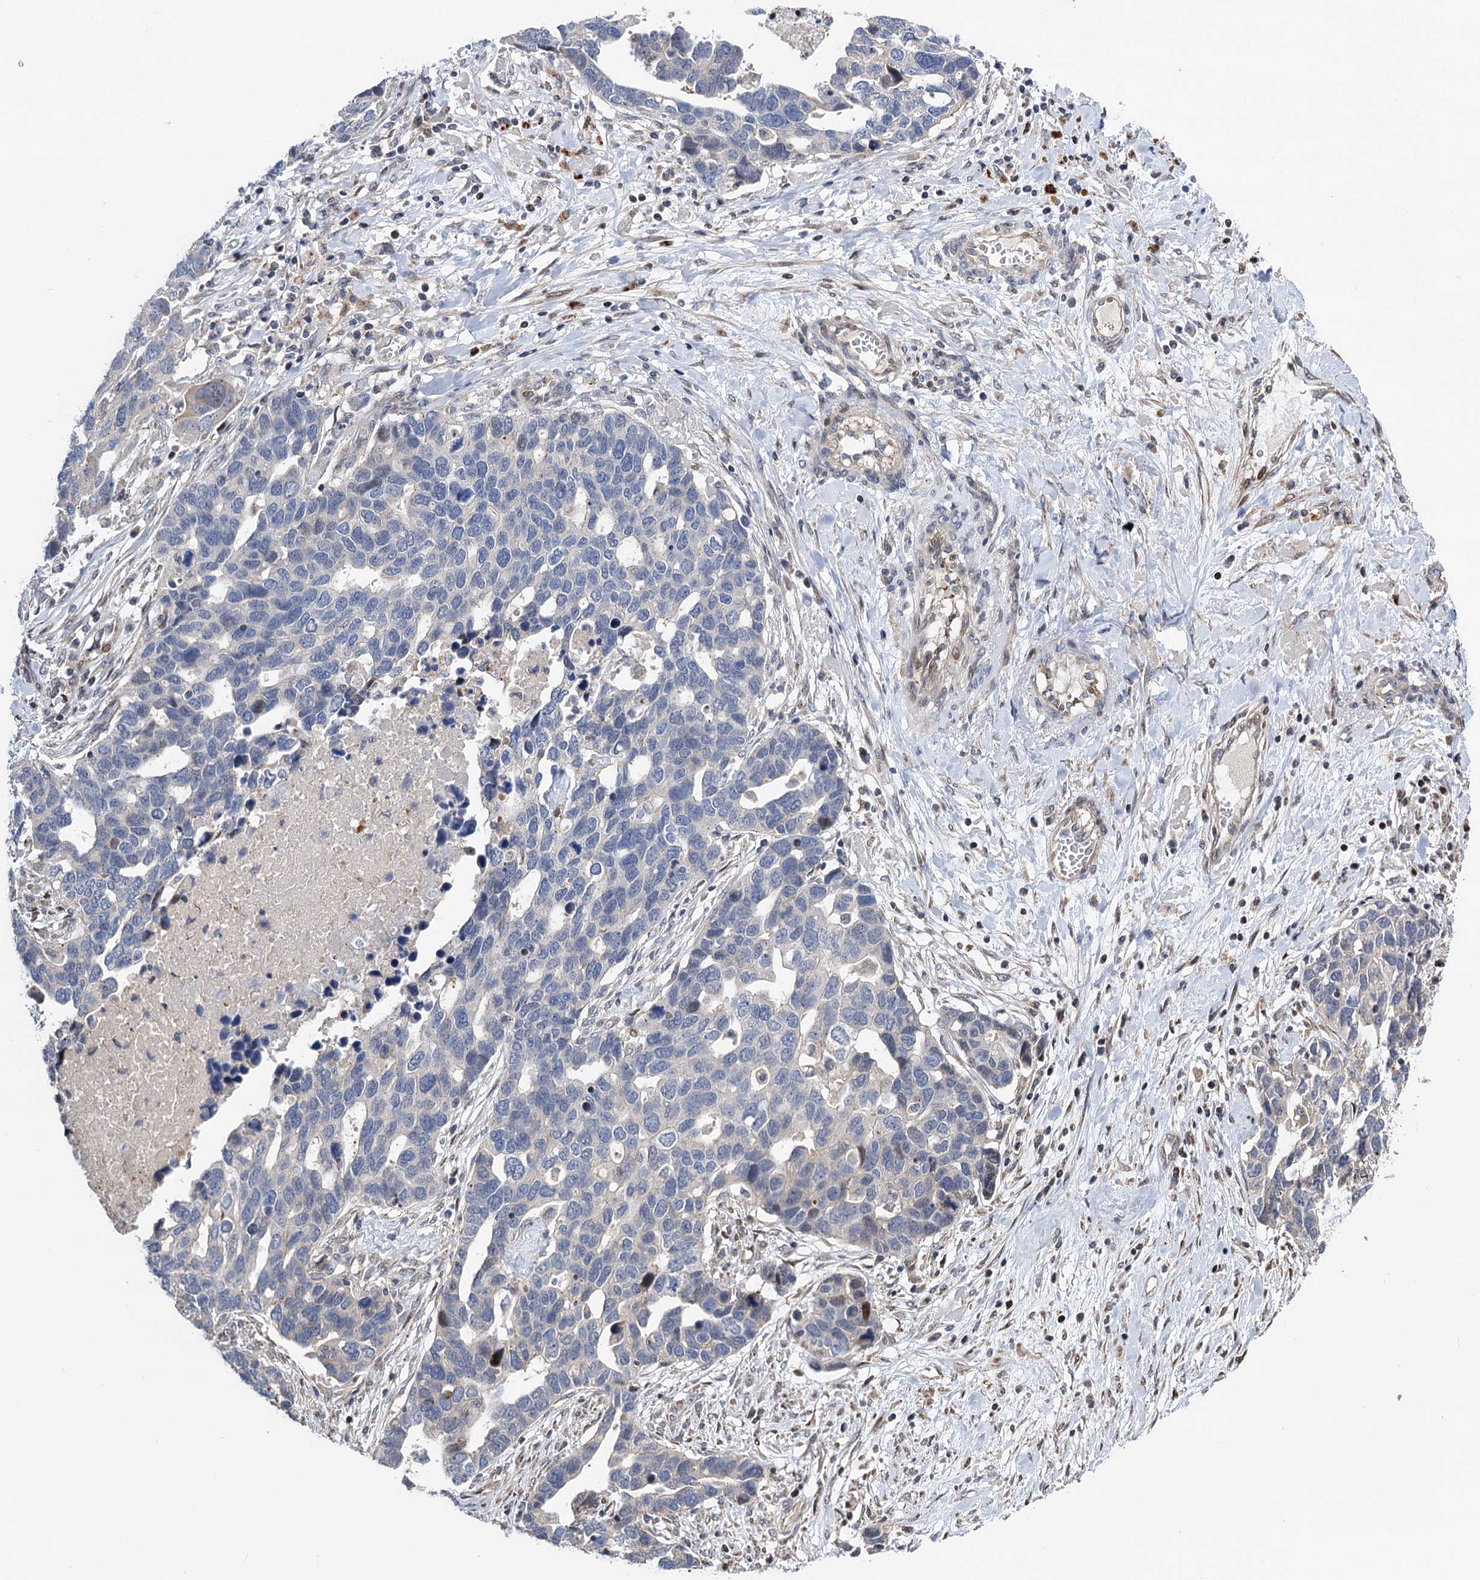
{"staining": {"intensity": "negative", "quantity": "none", "location": "none"}, "tissue": "ovarian cancer", "cell_type": "Tumor cells", "image_type": "cancer", "snomed": [{"axis": "morphology", "description": "Cystadenocarcinoma, serous, NOS"}, {"axis": "topography", "description": "Ovary"}], "caption": "Protein analysis of serous cystadenocarcinoma (ovarian) shows no significant positivity in tumor cells.", "gene": "UBR1", "patient": {"sex": "female", "age": 54}}